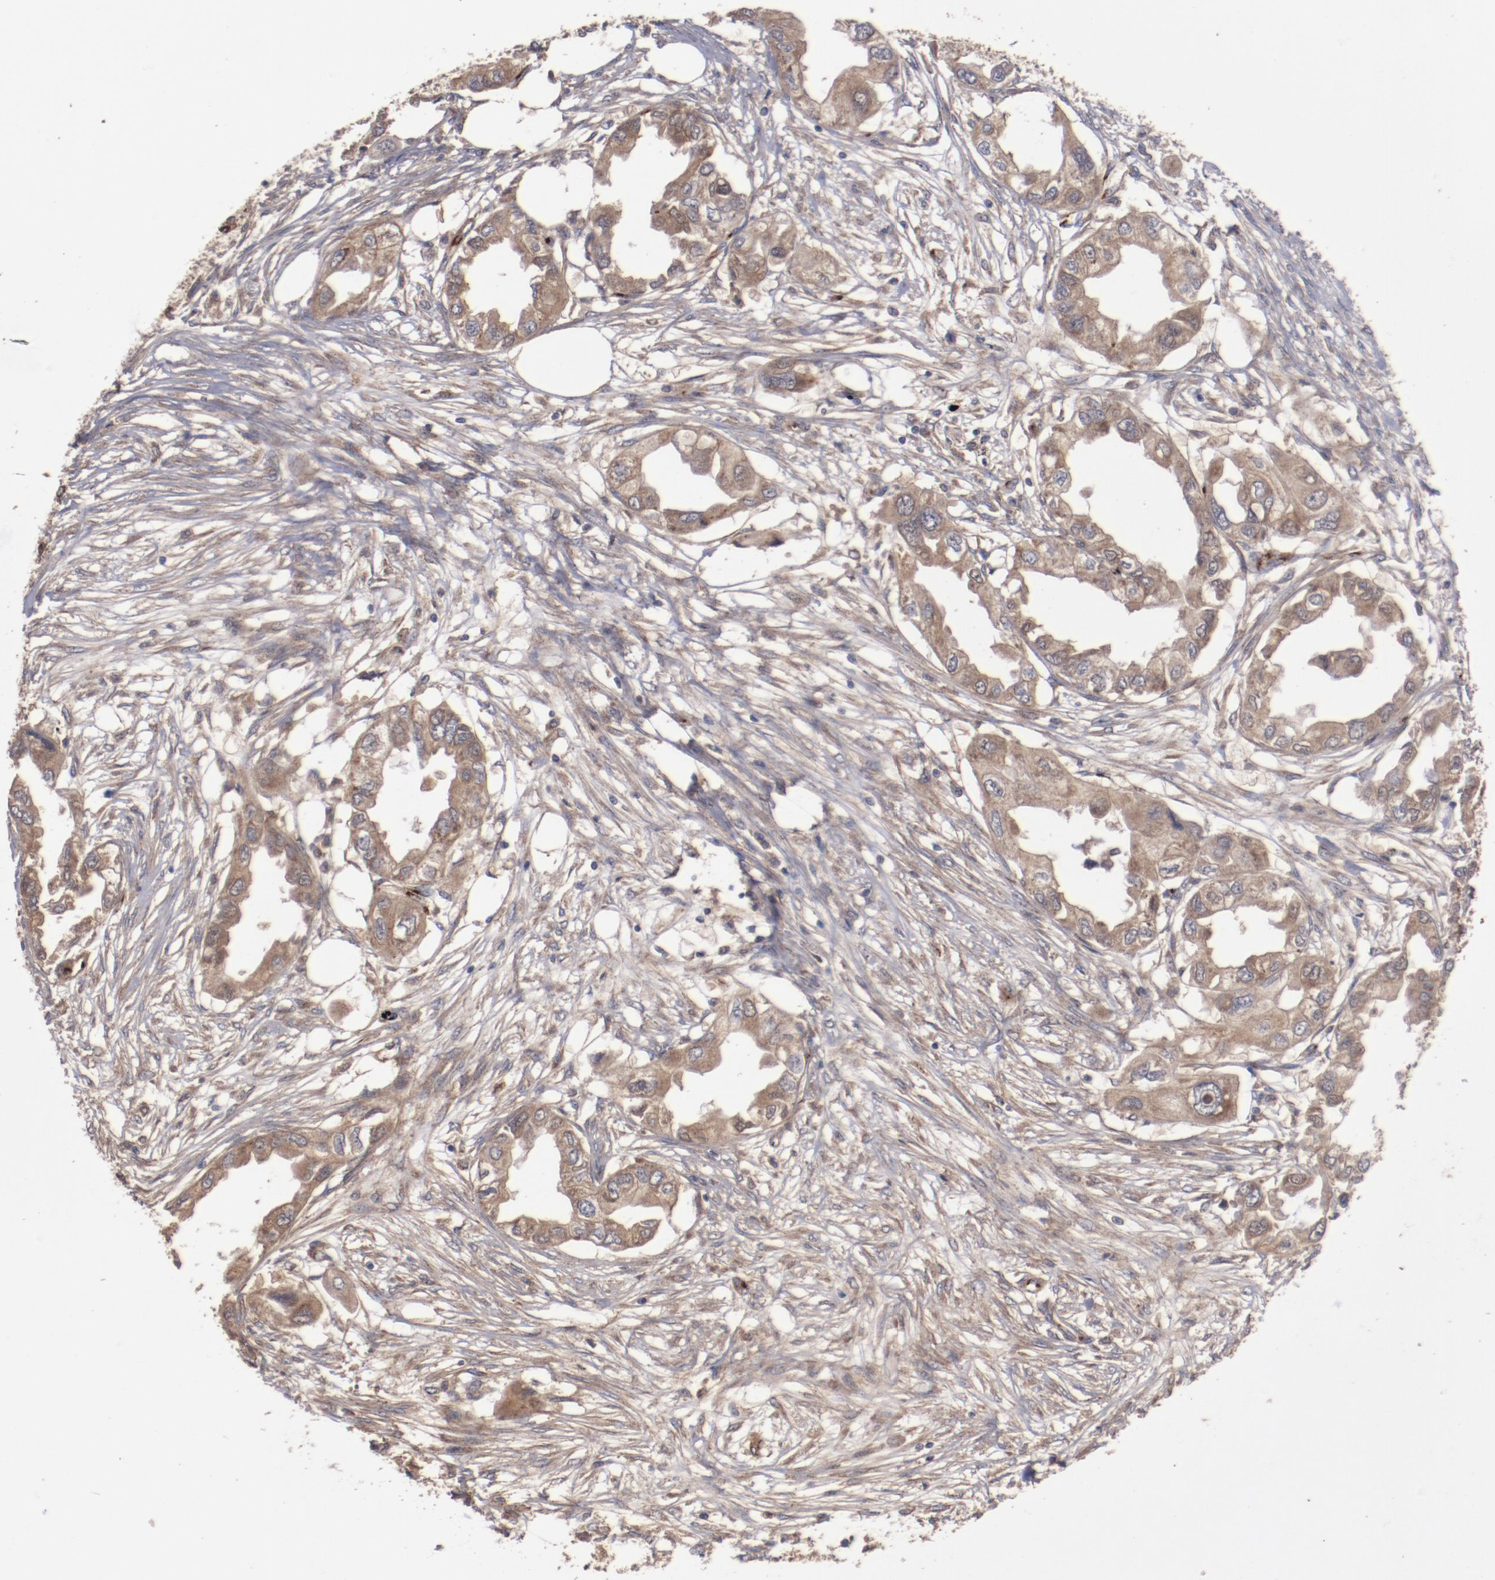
{"staining": {"intensity": "moderate", "quantity": ">75%", "location": "cytoplasmic/membranous"}, "tissue": "endometrial cancer", "cell_type": "Tumor cells", "image_type": "cancer", "snomed": [{"axis": "morphology", "description": "Adenocarcinoma, NOS"}, {"axis": "topography", "description": "Endometrium"}], "caption": "The image displays staining of endometrial adenocarcinoma, revealing moderate cytoplasmic/membranous protein staining (brown color) within tumor cells.", "gene": "DIPK2B", "patient": {"sex": "female", "age": 67}}